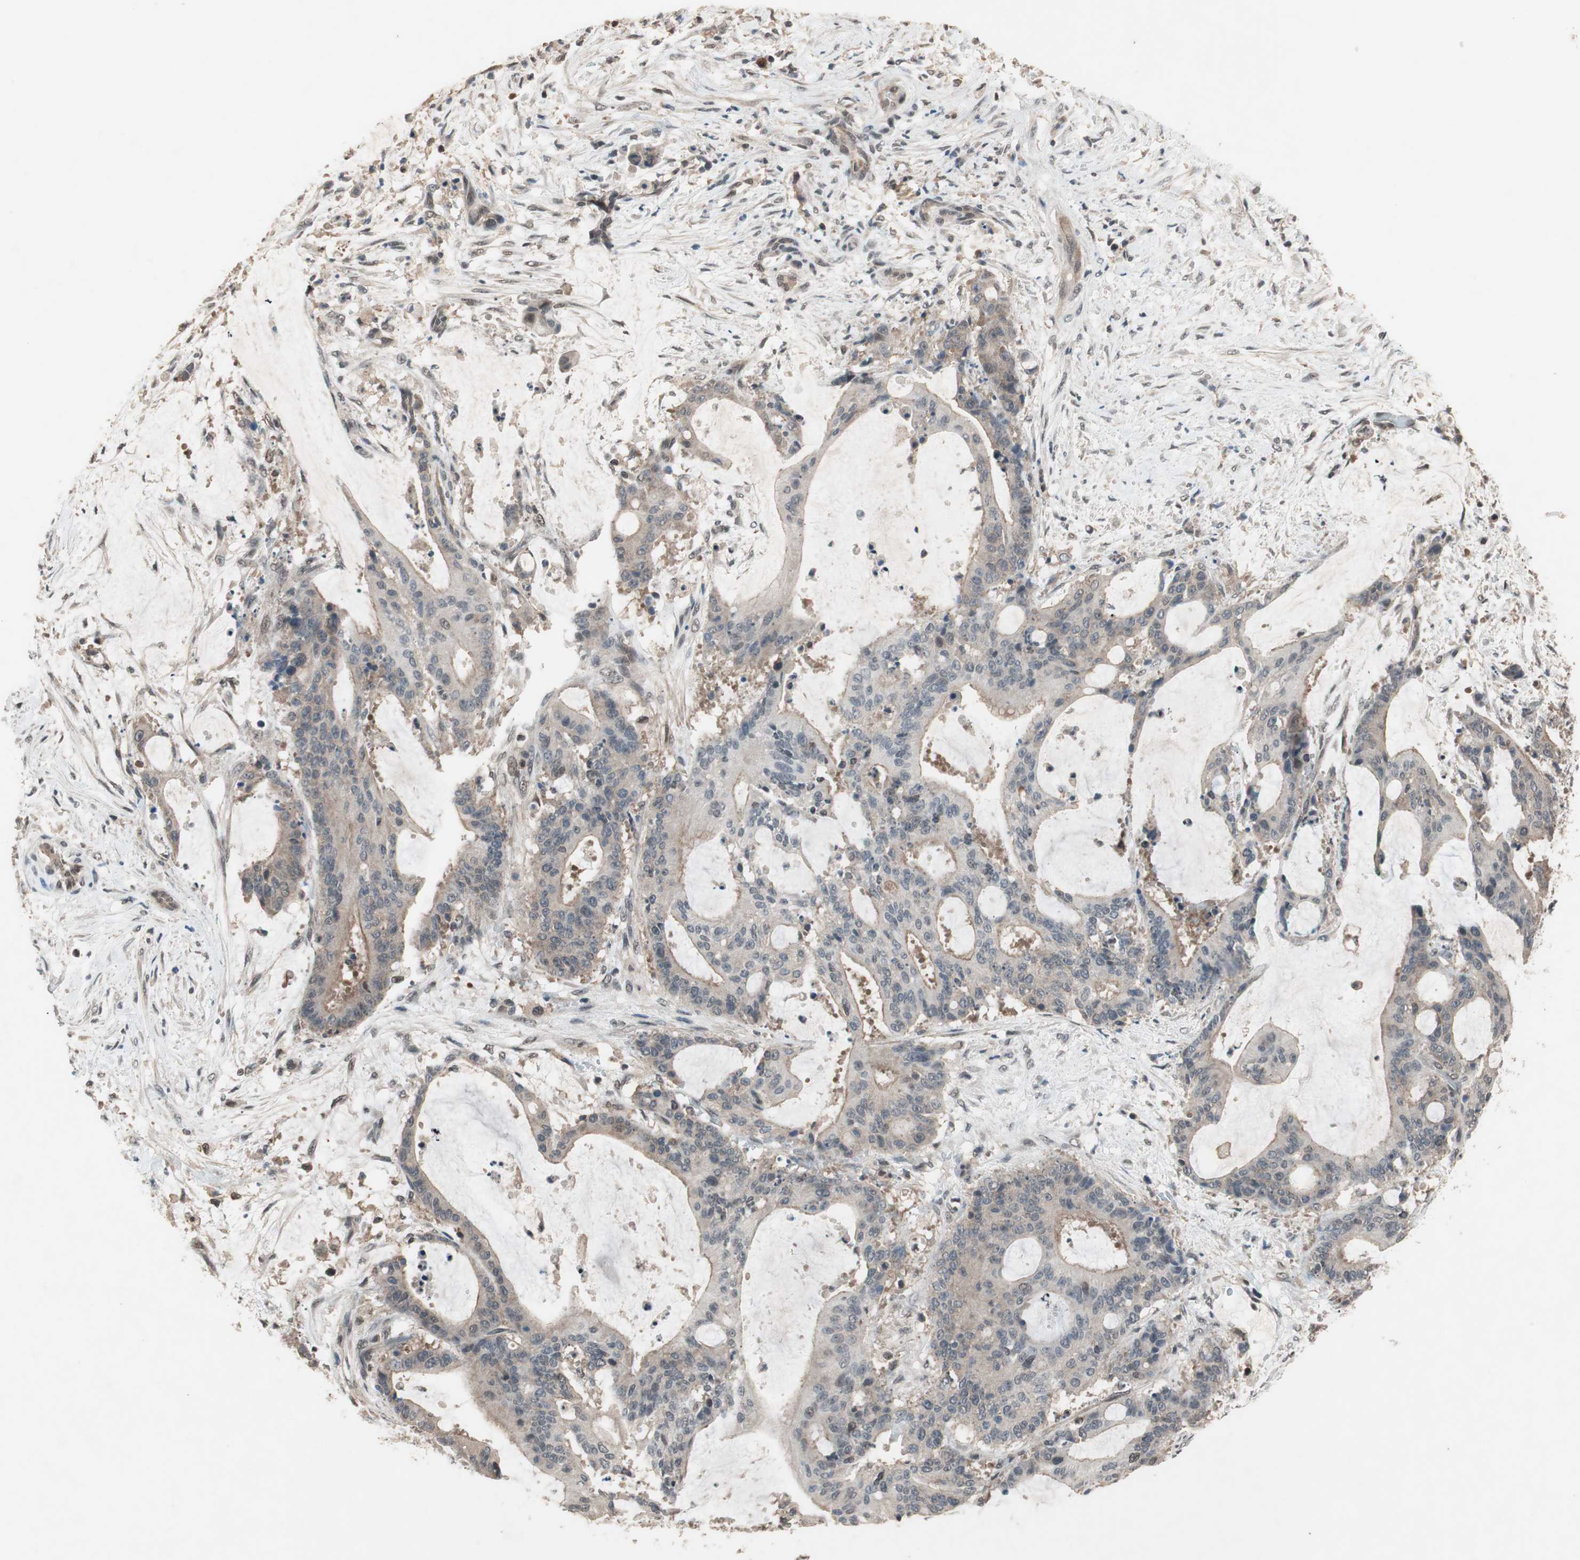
{"staining": {"intensity": "moderate", "quantity": "25%-75%", "location": "cytoplasmic/membranous,nuclear"}, "tissue": "liver cancer", "cell_type": "Tumor cells", "image_type": "cancer", "snomed": [{"axis": "morphology", "description": "Cholangiocarcinoma"}, {"axis": "topography", "description": "Liver"}], "caption": "A high-resolution histopathology image shows immunohistochemistry (IHC) staining of liver cancer (cholangiocarcinoma), which shows moderate cytoplasmic/membranous and nuclear expression in approximately 25%-75% of tumor cells. Nuclei are stained in blue.", "gene": "GART", "patient": {"sex": "female", "age": 73}}